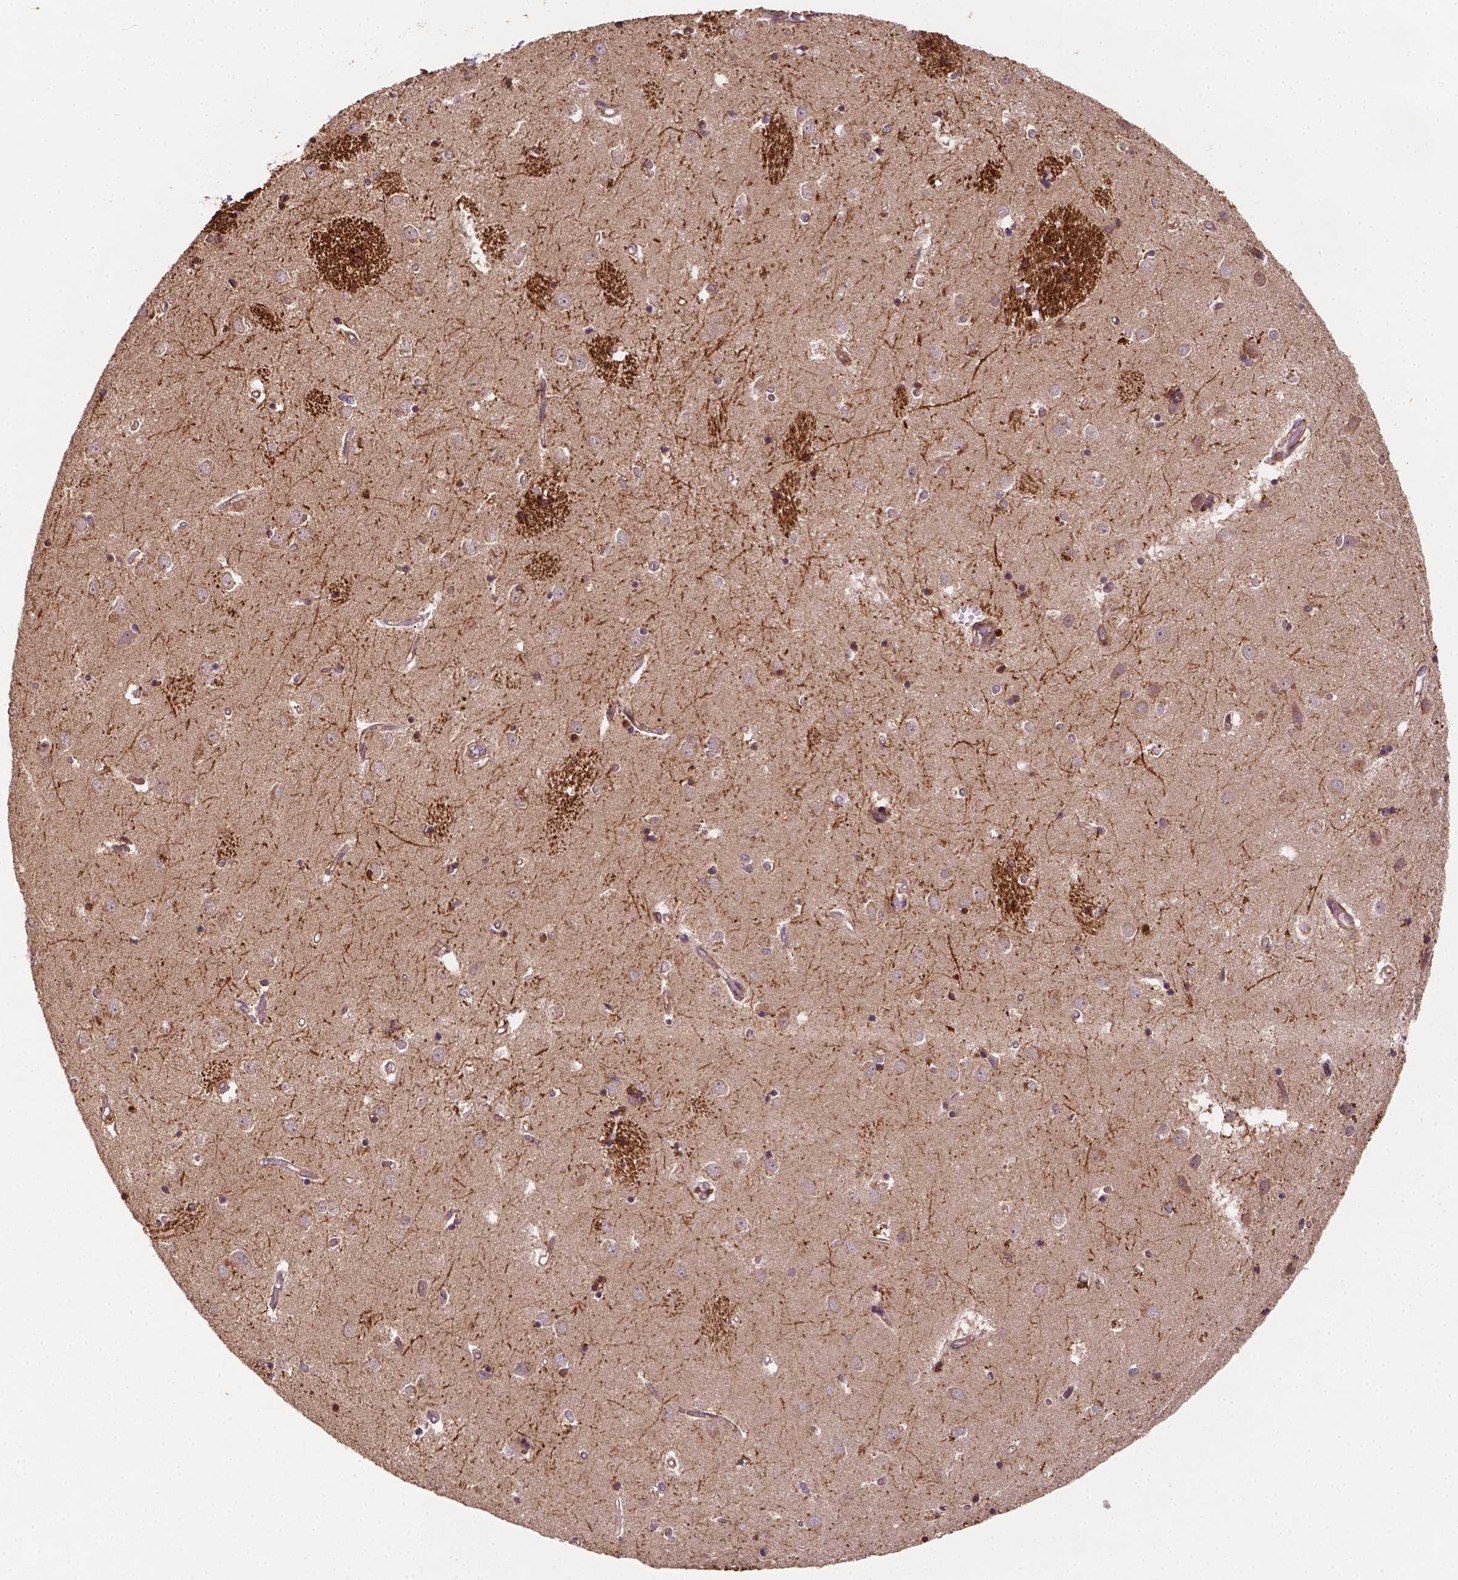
{"staining": {"intensity": "moderate", "quantity": "<25%", "location": "cytoplasmic/membranous,nuclear"}, "tissue": "caudate", "cell_type": "Glial cells", "image_type": "normal", "snomed": [{"axis": "morphology", "description": "Normal tissue, NOS"}, {"axis": "topography", "description": "Lateral ventricle wall"}], "caption": "This histopathology image reveals normal caudate stained with immunohistochemistry (IHC) to label a protein in brown. The cytoplasmic/membranous,nuclear of glial cells show moderate positivity for the protein. Nuclei are counter-stained blue.", "gene": "ZMYND19", "patient": {"sex": "male", "age": 54}}